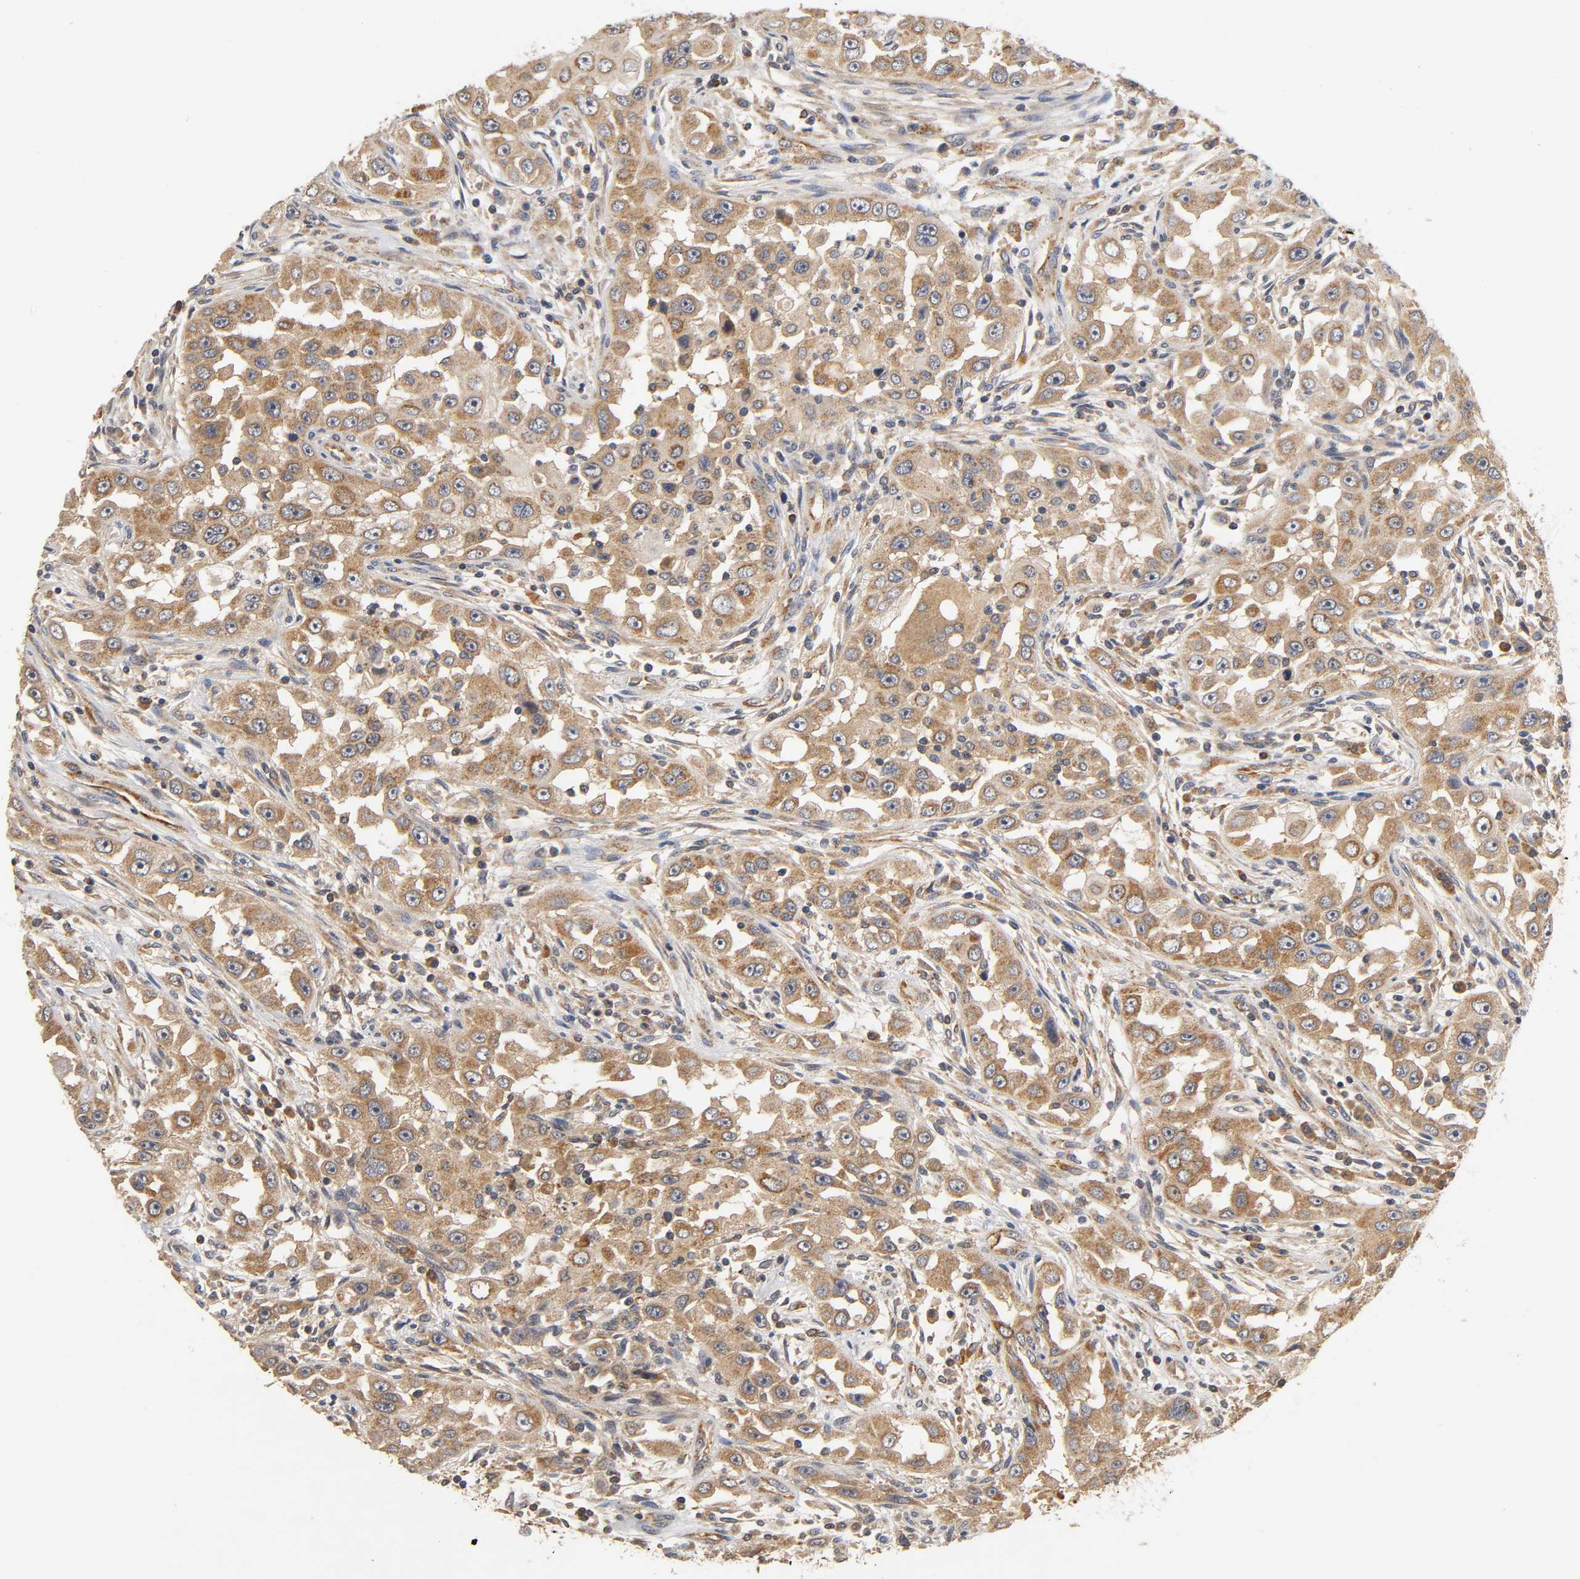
{"staining": {"intensity": "moderate", "quantity": ">75%", "location": "cytoplasmic/membranous"}, "tissue": "head and neck cancer", "cell_type": "Tumor cells", "image_type": "cancer", "snomed": [{"axis": "morphology", "description": "Carcinoma, NOS"}, {"axis": "topography", "description": "Head-Neck"}], "caption": "Moderate cytoplasmic/membranous positivity is seen in about >75% of tumor cells in head and neck cancer. The staining was performed using DAB to visualize the protein expression in brown, while the nuclei were stained in blue with hematoxylin (Magnification: 20x).", "gene": "SCAP", "patient": {"sex": "male", "age": 87}}